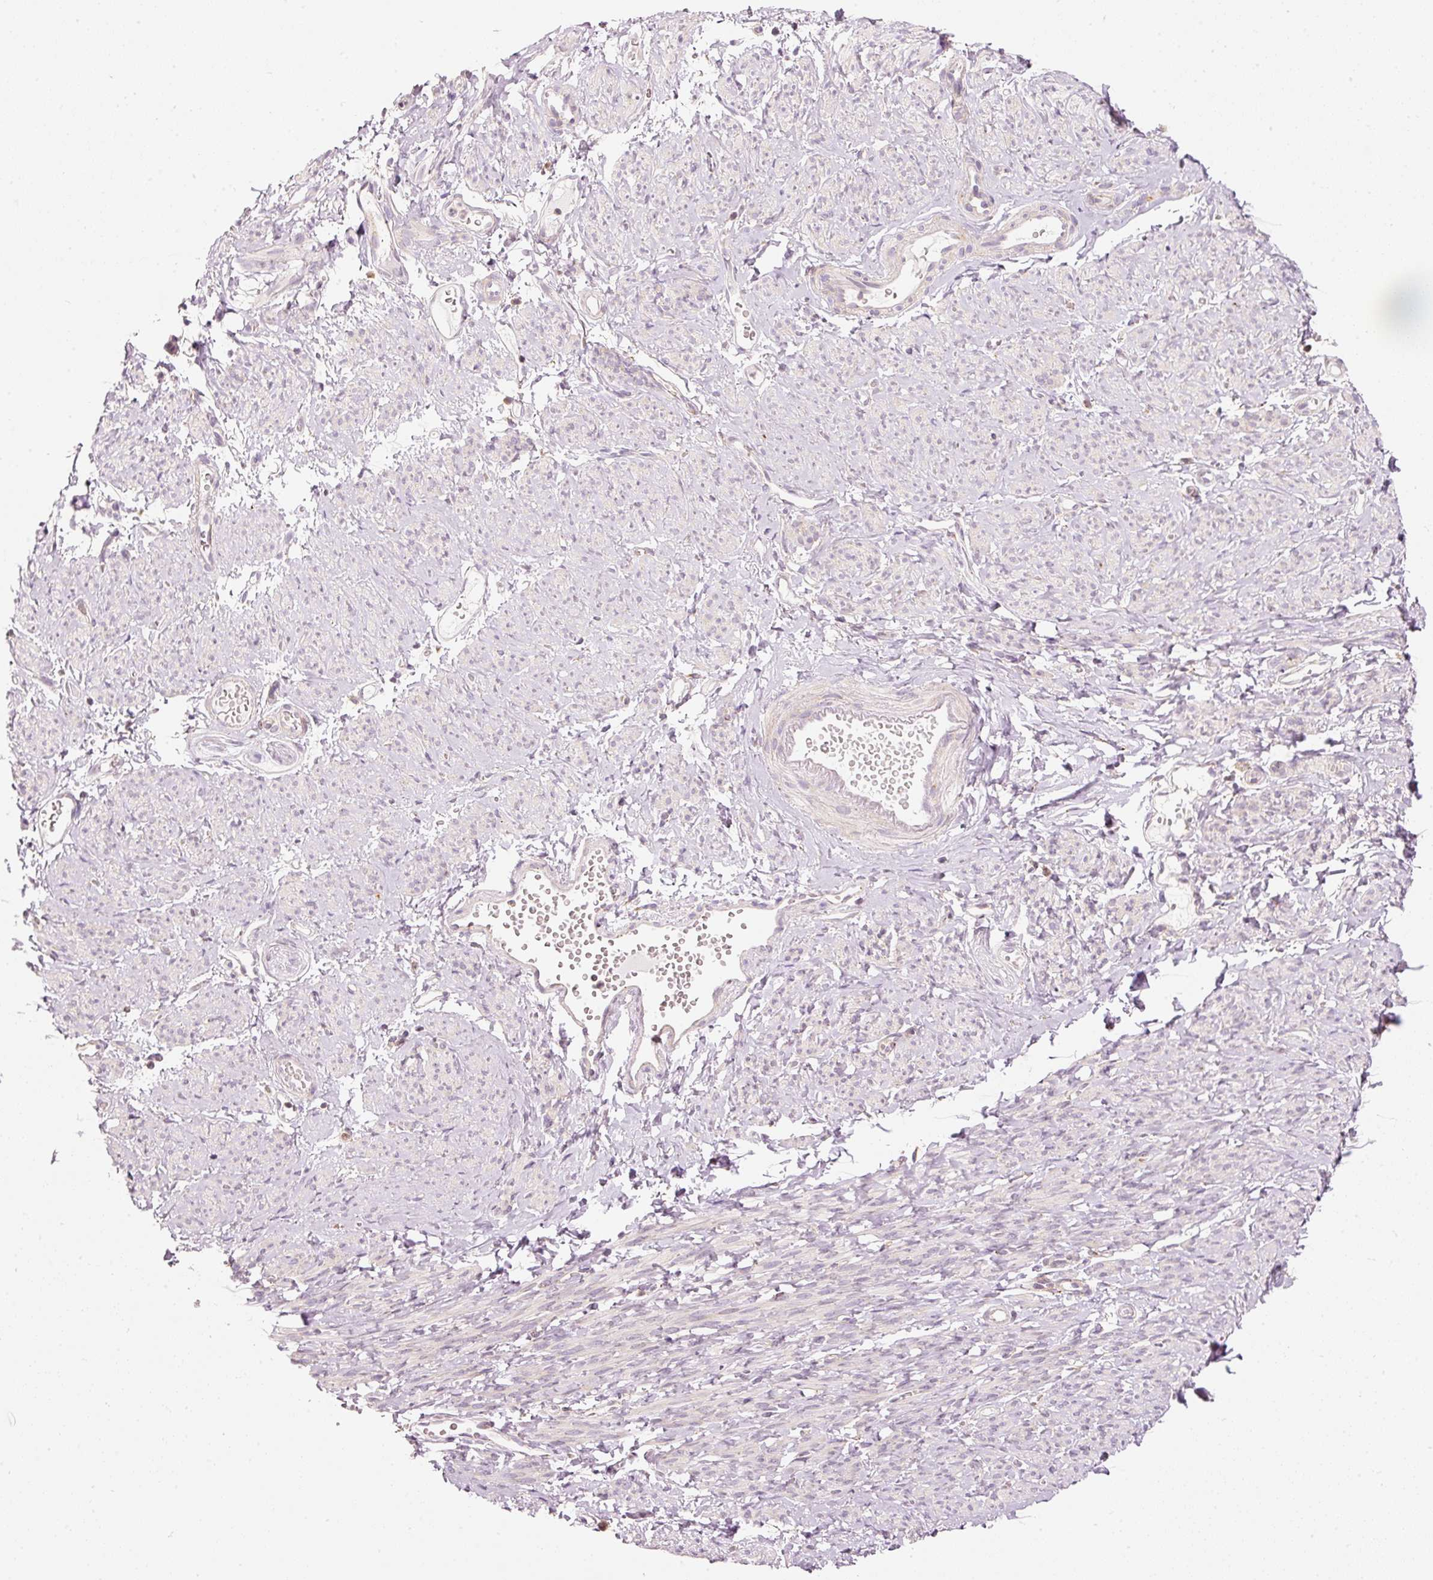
{"staining": {"intensity": "weak", "quantity": "<25%", "location": "cytoplasmic/membranous"}, "tissue": "smooth muscle", "cell_type": "Smooth muscle cells", "image_type": "normal", "snomed": [{"axis": "morphology", "description": "Normal tissue, NOS"}, {"axis": "topography", "description": "Smooth muscle"}], "caption": "DAB (3,3'-diaminobenzidine) immunohistochemical staining of unremarkable human smooth muscle shows no significant positivity in smooth muscle cells.", "gene": "SNAPC5", "patient": {"sex": "female", "age": 65}}